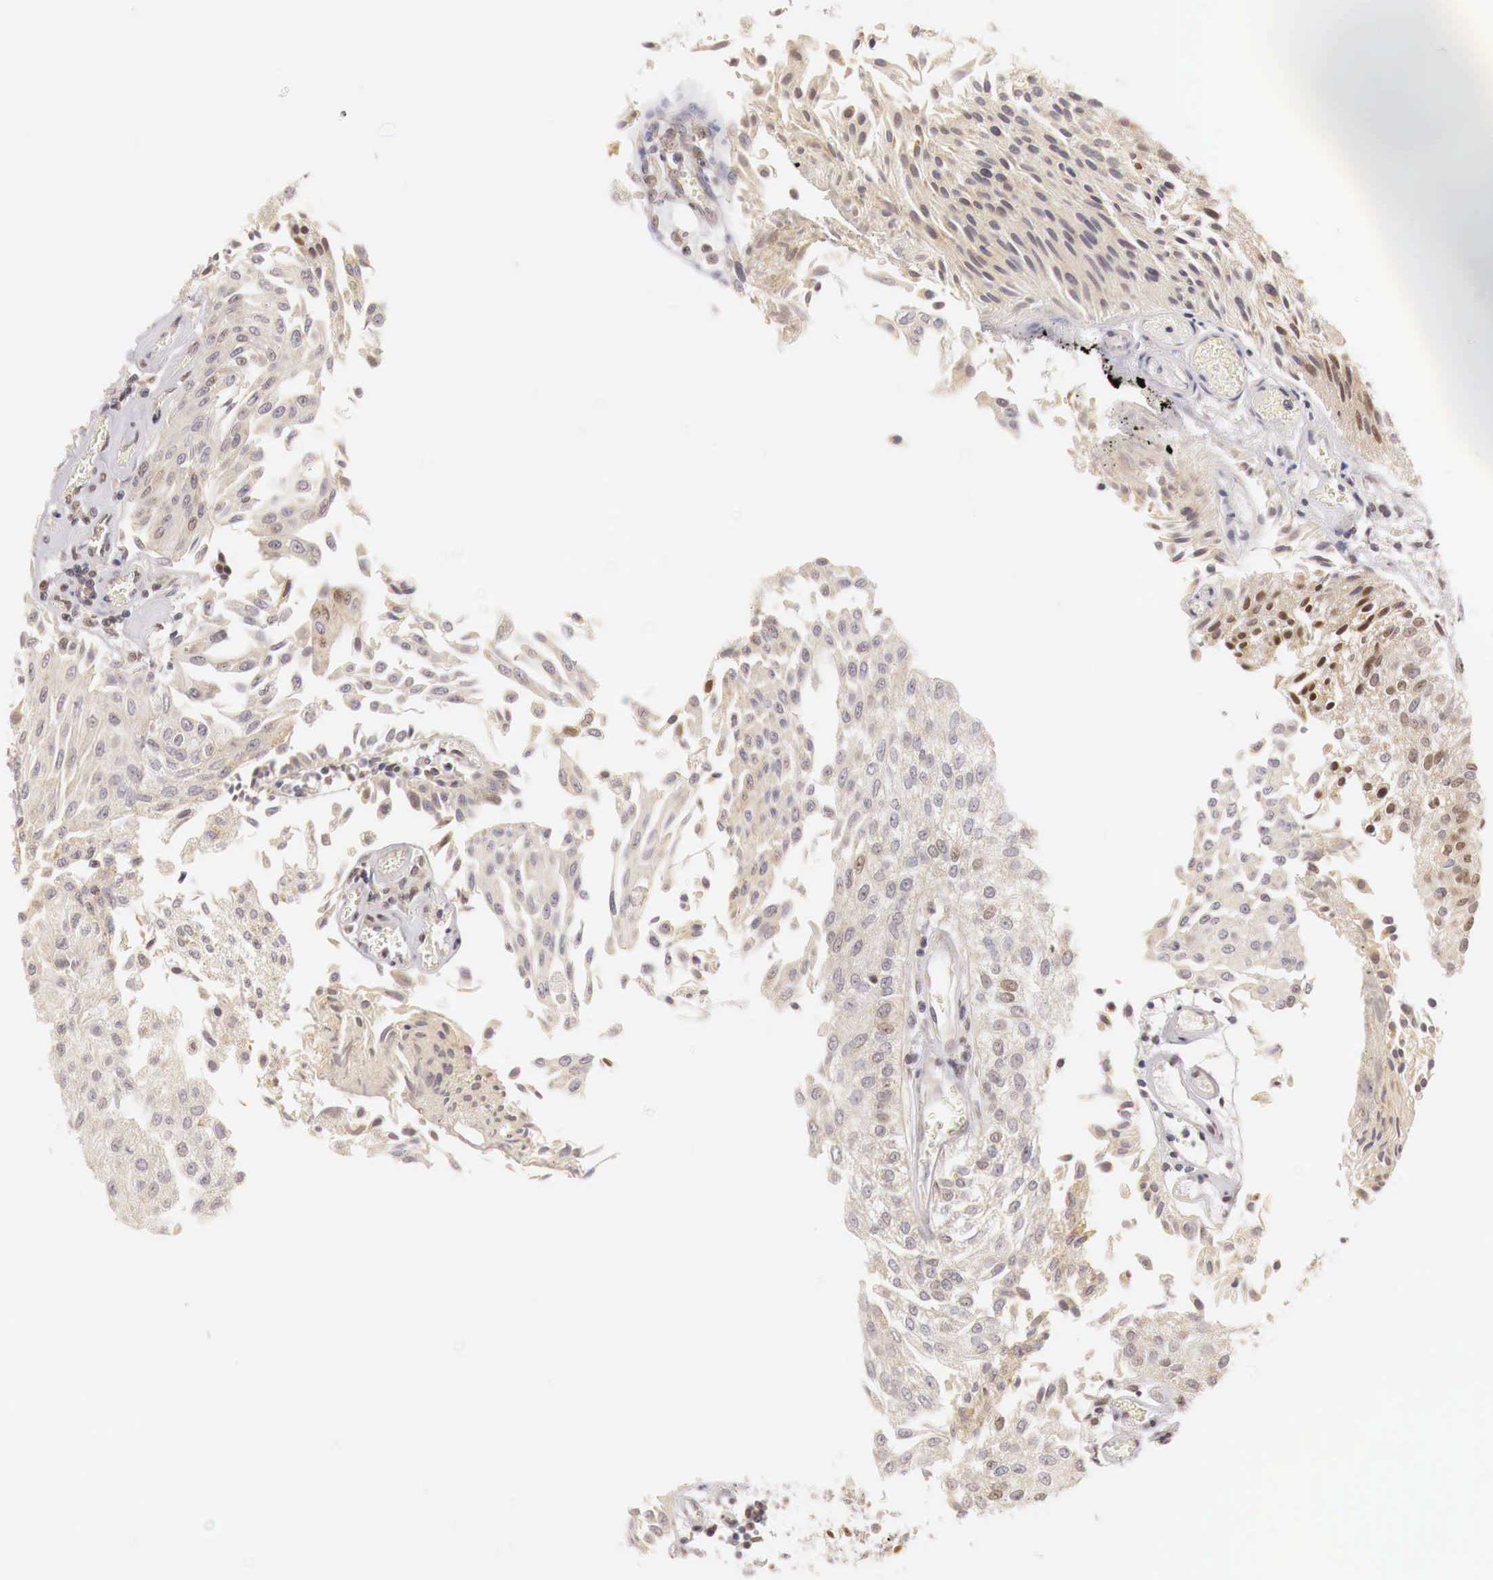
{"staining": {"intensity": "weak", "quantity": ">75%", "location": "cytoplasmic/membranous,nuclear"}, "tissue": "urothelial cancer", "cell_type": "Tumor cells", "image_type": "cancer", "snomed": [{"axis": "morphology", "description": "Urothelial carcinoma, Low grade"}, {"axis": "topography", "description": "Urinary bladder"}], "caption": "A histopathology image showing weak cytoplasmic/membranous and nuclear expression in approximately >75% of tumor cells in low-grade urothelial carcinoma, as visualized by brown immunohistochemical staining.", "gene": "GPKOW", "patient": {"sex": "male", "age": 86}}